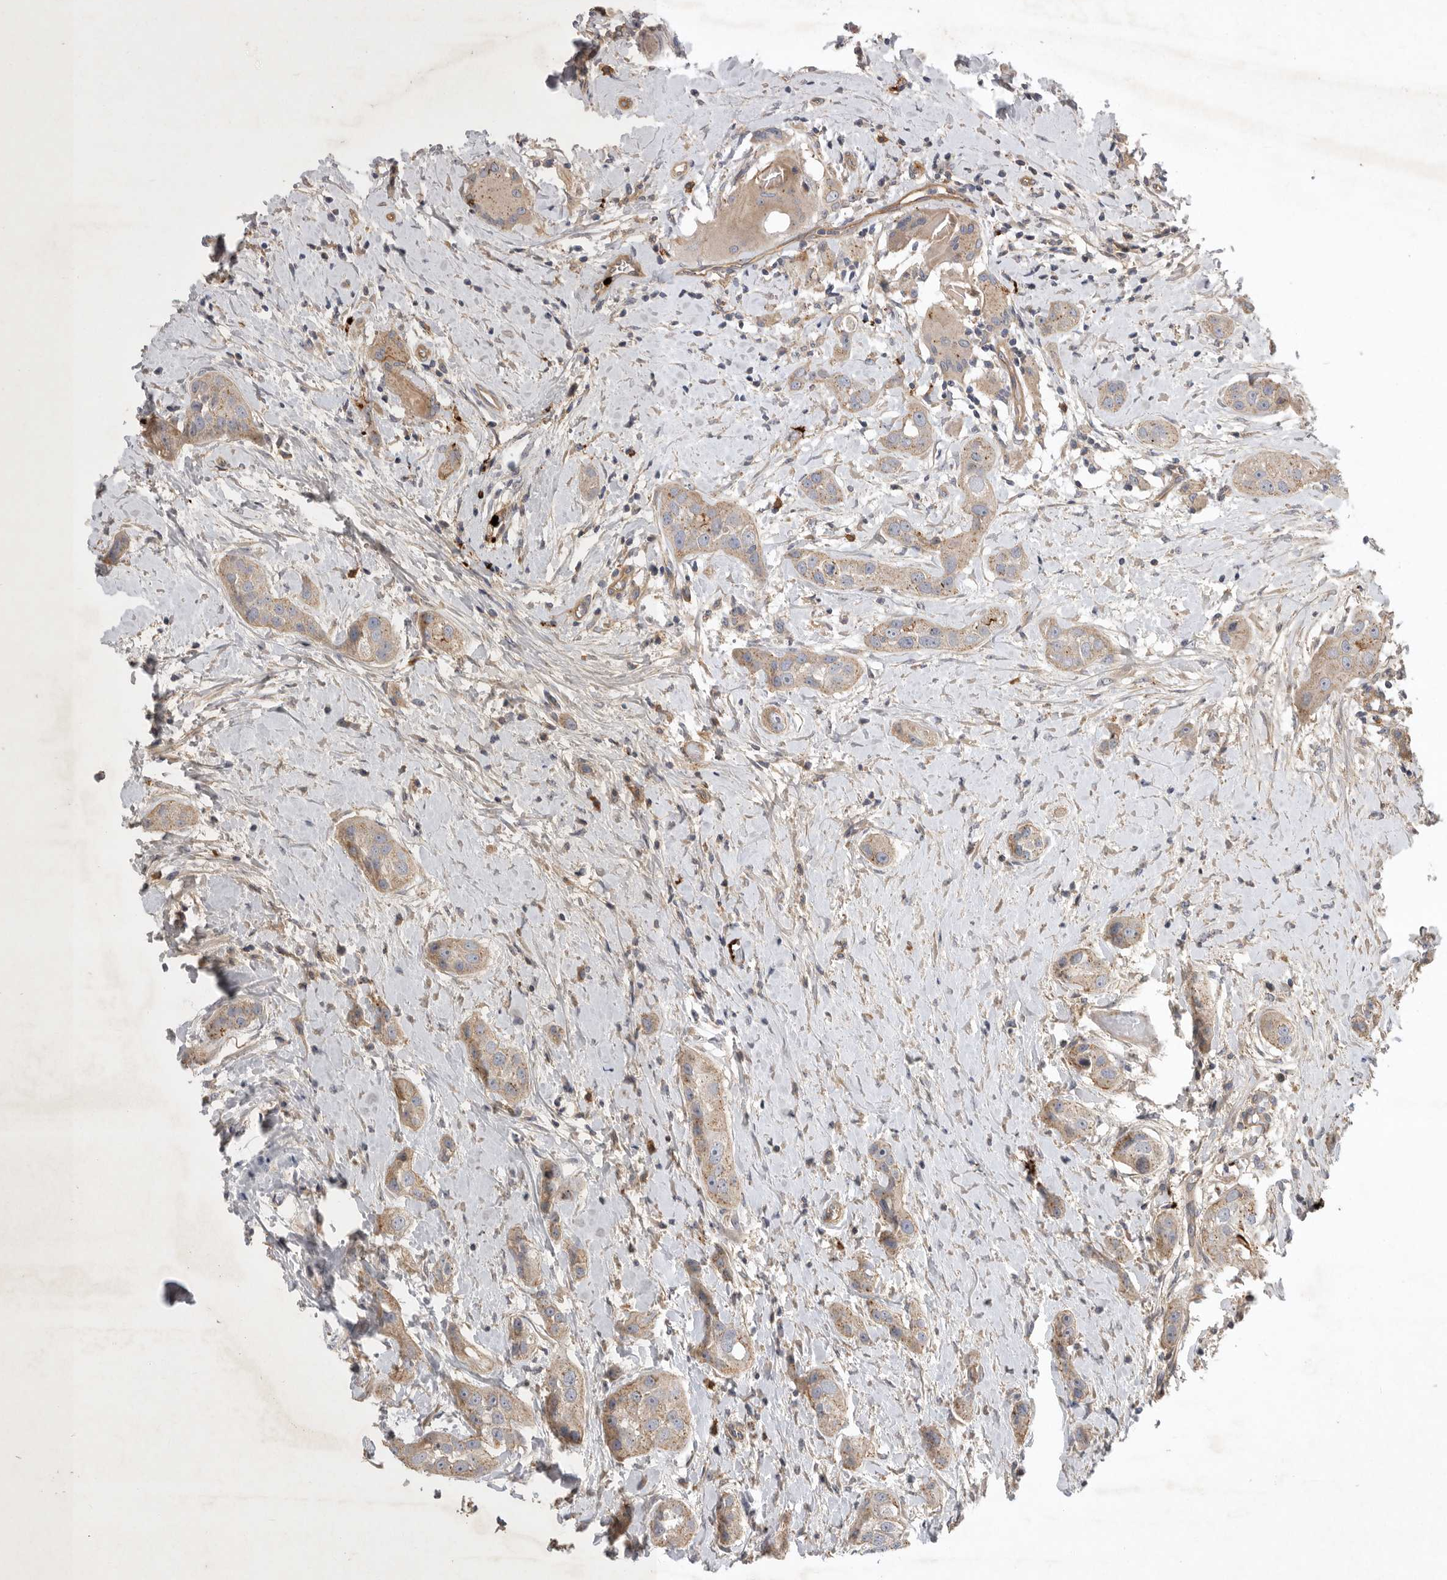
{"staining": {"intensity": "weak", "quantity": ">75%", "location": "cytoplasmic/membranous"}, "tissue": "head and neck cancer", "cell_type": "Tumor cells", "image_type": "cancer", "snomed": [{"axis": "morphology", "description": "Normal tissue, NOS"}, {"axis": "morphology", "description": "Squamous cell carcinoma, NOS"}, {"axis": "topography", "description": "Skeletal muscle"}, {"axis": "topography", "description": "Head-Neck"}], "caption": "The immunohistochemical stain highlights weak cytoplasmic/membranous staining in tumor cells of squamous cell carcinoma (head and neck) tissue.", "gene": "MLPH", "patient": {"sex": "male", "age": 51}}